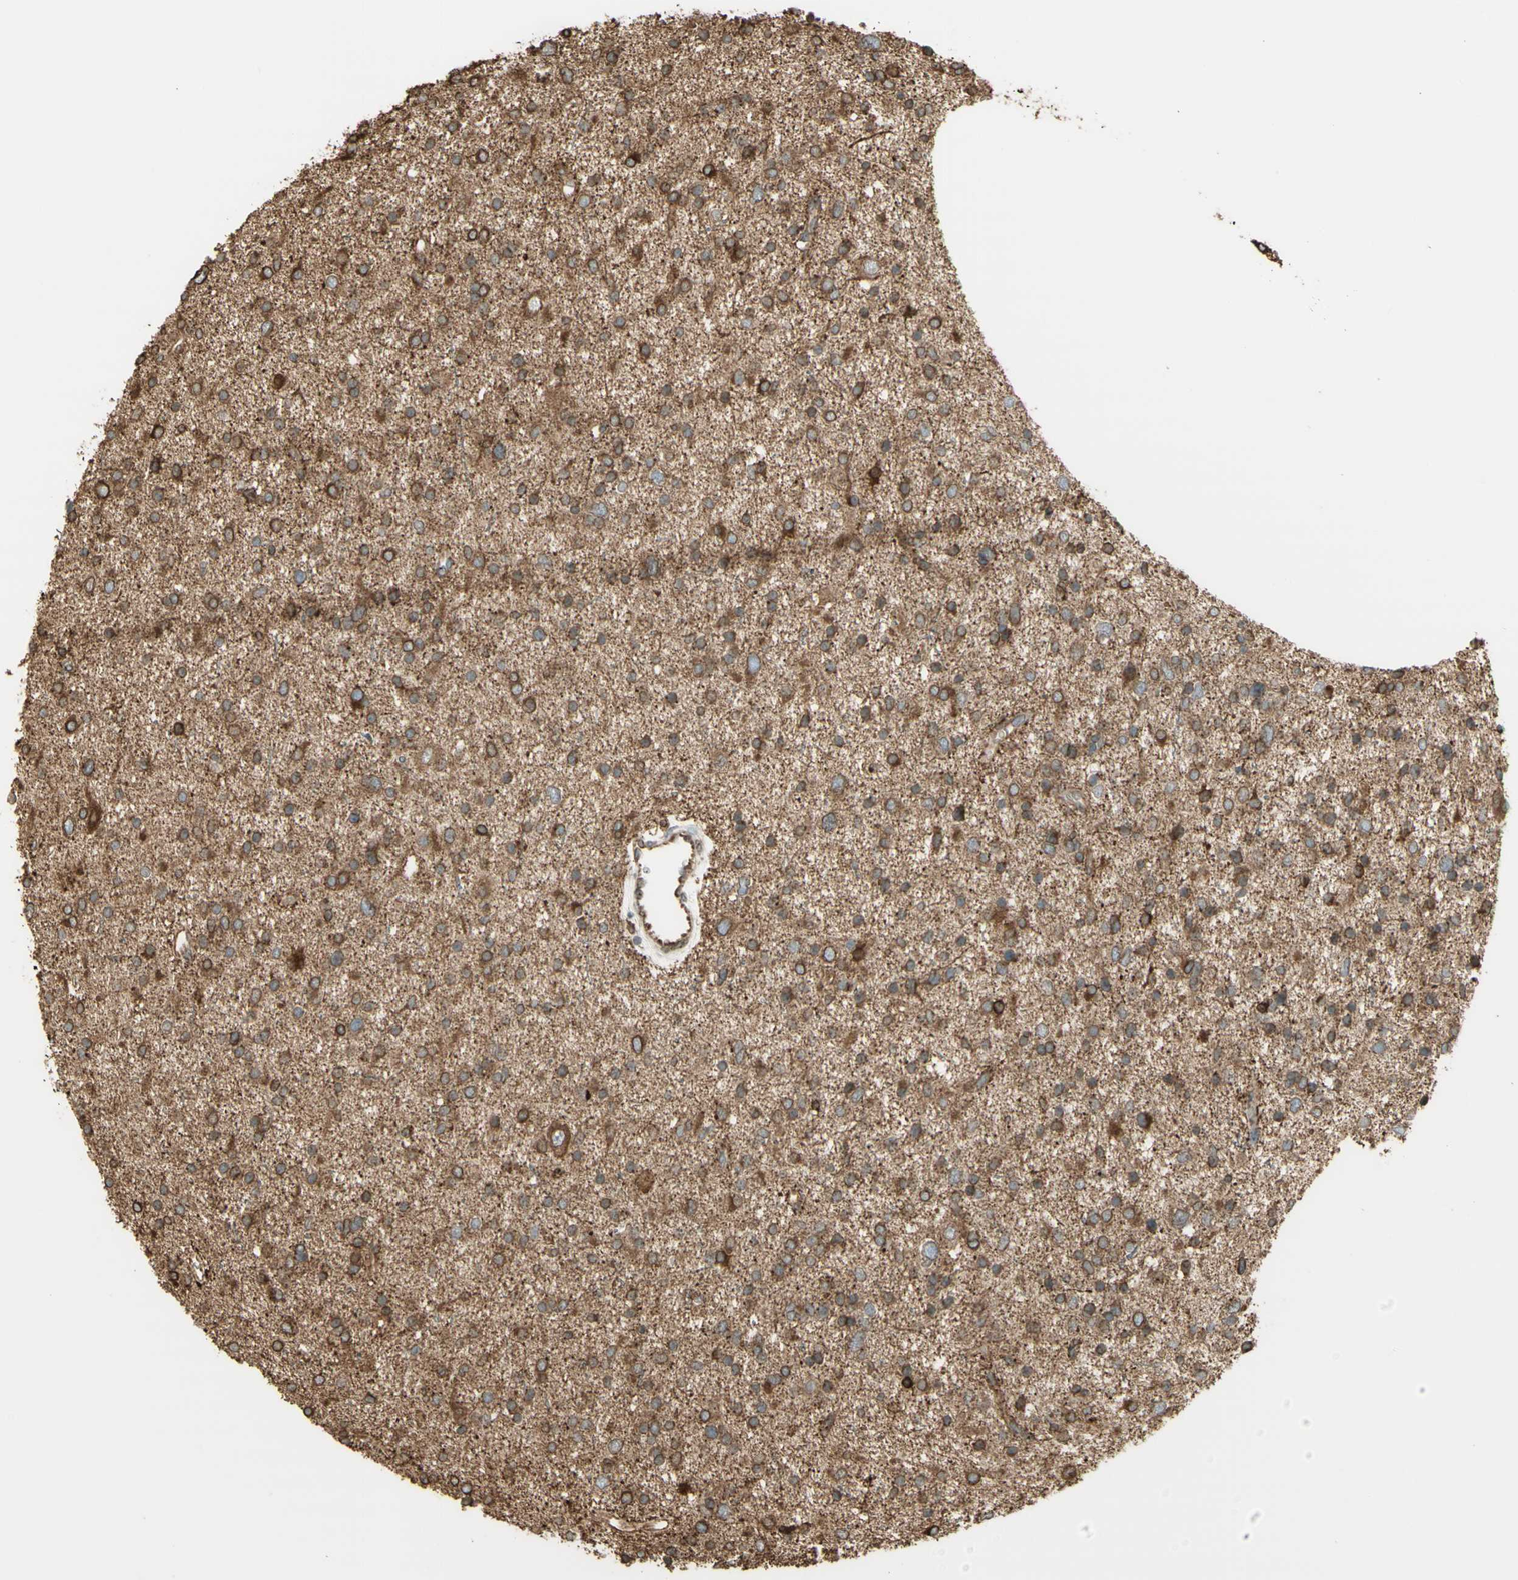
{"staining": {"intensity": "moderate", "quantity": "25%-75%", "location": "cytoplasmic/membranous"}, "tissue": "glioma", "cell_type": "Tumor cells", "image_type": "cancer", "snomed": [{"axis": "morphology", "description": "Glioma, malignant, Low grade"}, {"axis": "topography", "description": "Brain"}], "caption": "Immunohistochemical staining of glioma displays medium levels of moderate cytoplasmic/membranous staining in about 25%-75% of tumor cells.", "gene": "CANX", "patient": {"sex": "female", "age": 37}}